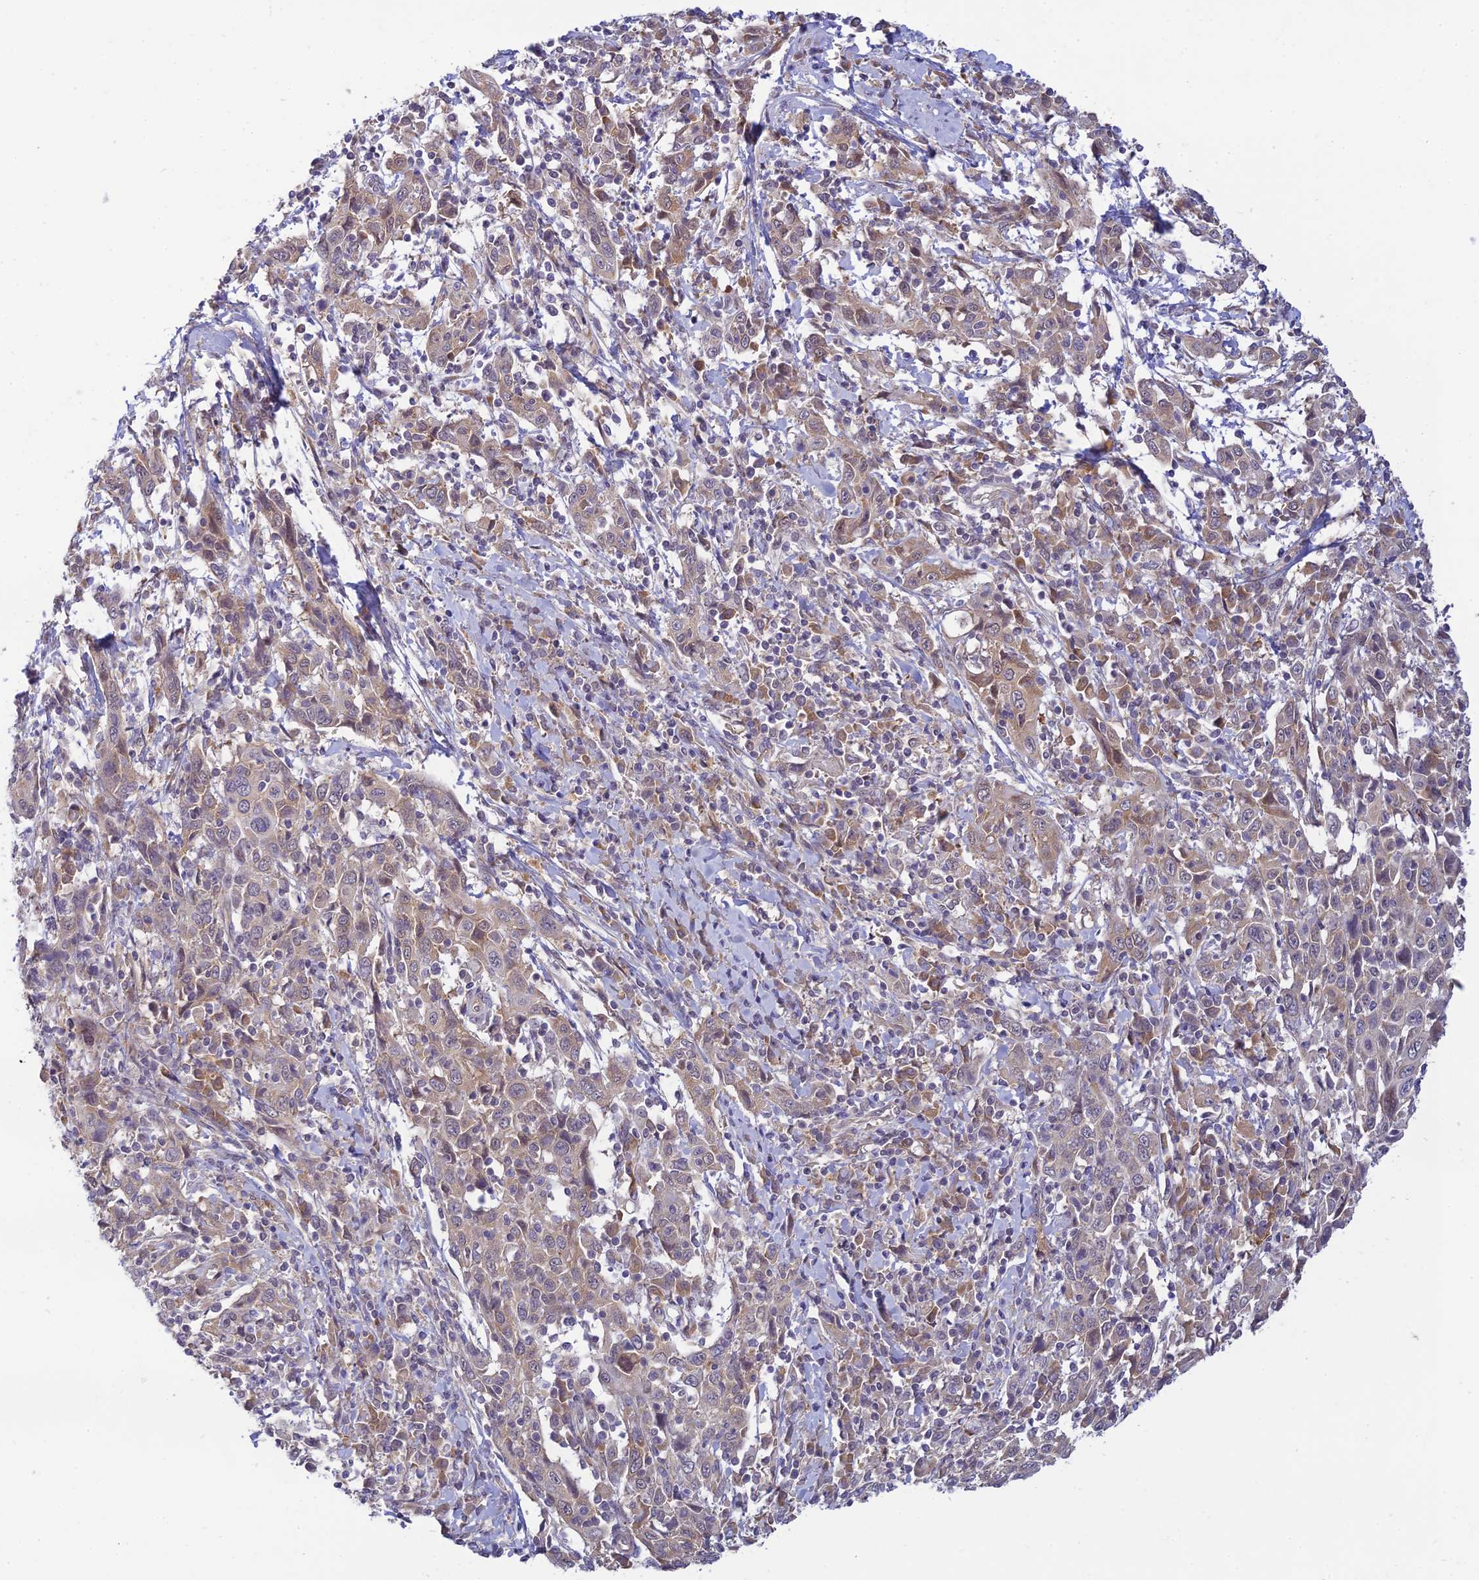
{"staining": {"intensity": "weak", "quantity": "<25%", "location": "cytoplasmic/membranous"}, "tissue": "cervical cancer", "cell_type": "Tumor cells", "image_type": "cancer", "snomed": [{"axis": "morphology", "description": "Squamous cell carcinoma, NOS"}, {"axis": "topography", "description": "Cervix"}], "caption": "An immunohistochemistry (IHC) image of cervical cancer (squamous cell carcinoma) is shown. There is no staining in tumor cells of cervical cancer (squamous cell carcinoma).", "gene": "SKIC8", "patient": {"sex": "female", "age": 46}}